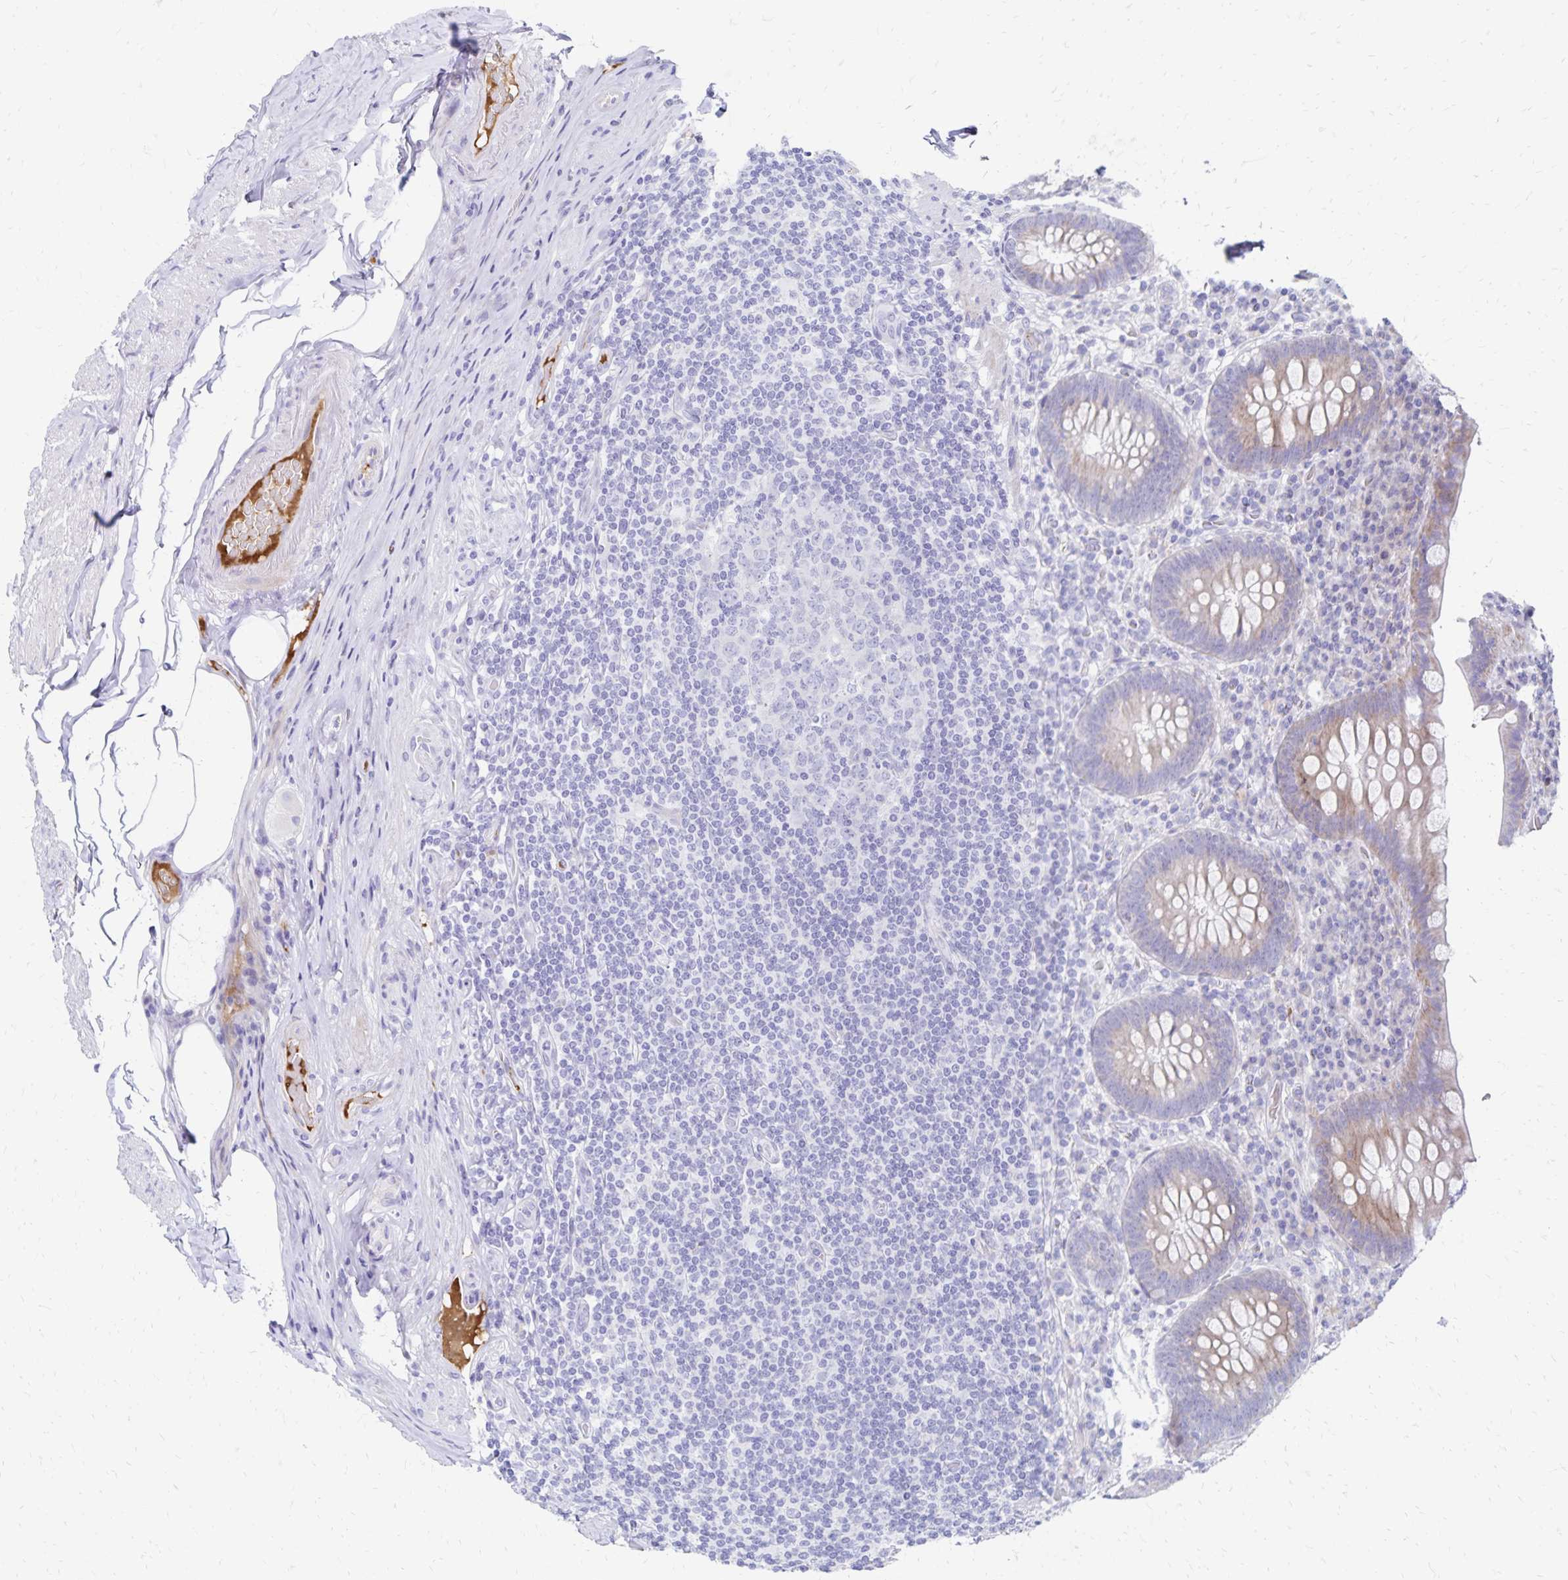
{"staining": {"intensity": "weak", "quantity": "25%-75%", "location": "cytoplasmic/membranous"}, "tissue": "appendix", "cell_type": "Glandular cells", "image_type": "normal", "snomed": [{"axis": "morphology", "description": "Normal tissue, NOS"}, {"axis": "topography", "description": "Appendix"}], "caption": "Weak cytoplasmic/membranous staining for a protein is present in approximately 25%-75% of glandular cells of benign appendix using IHC.", "gene": "NECAP1", "patient": {"sex": "male", "age": 71}}